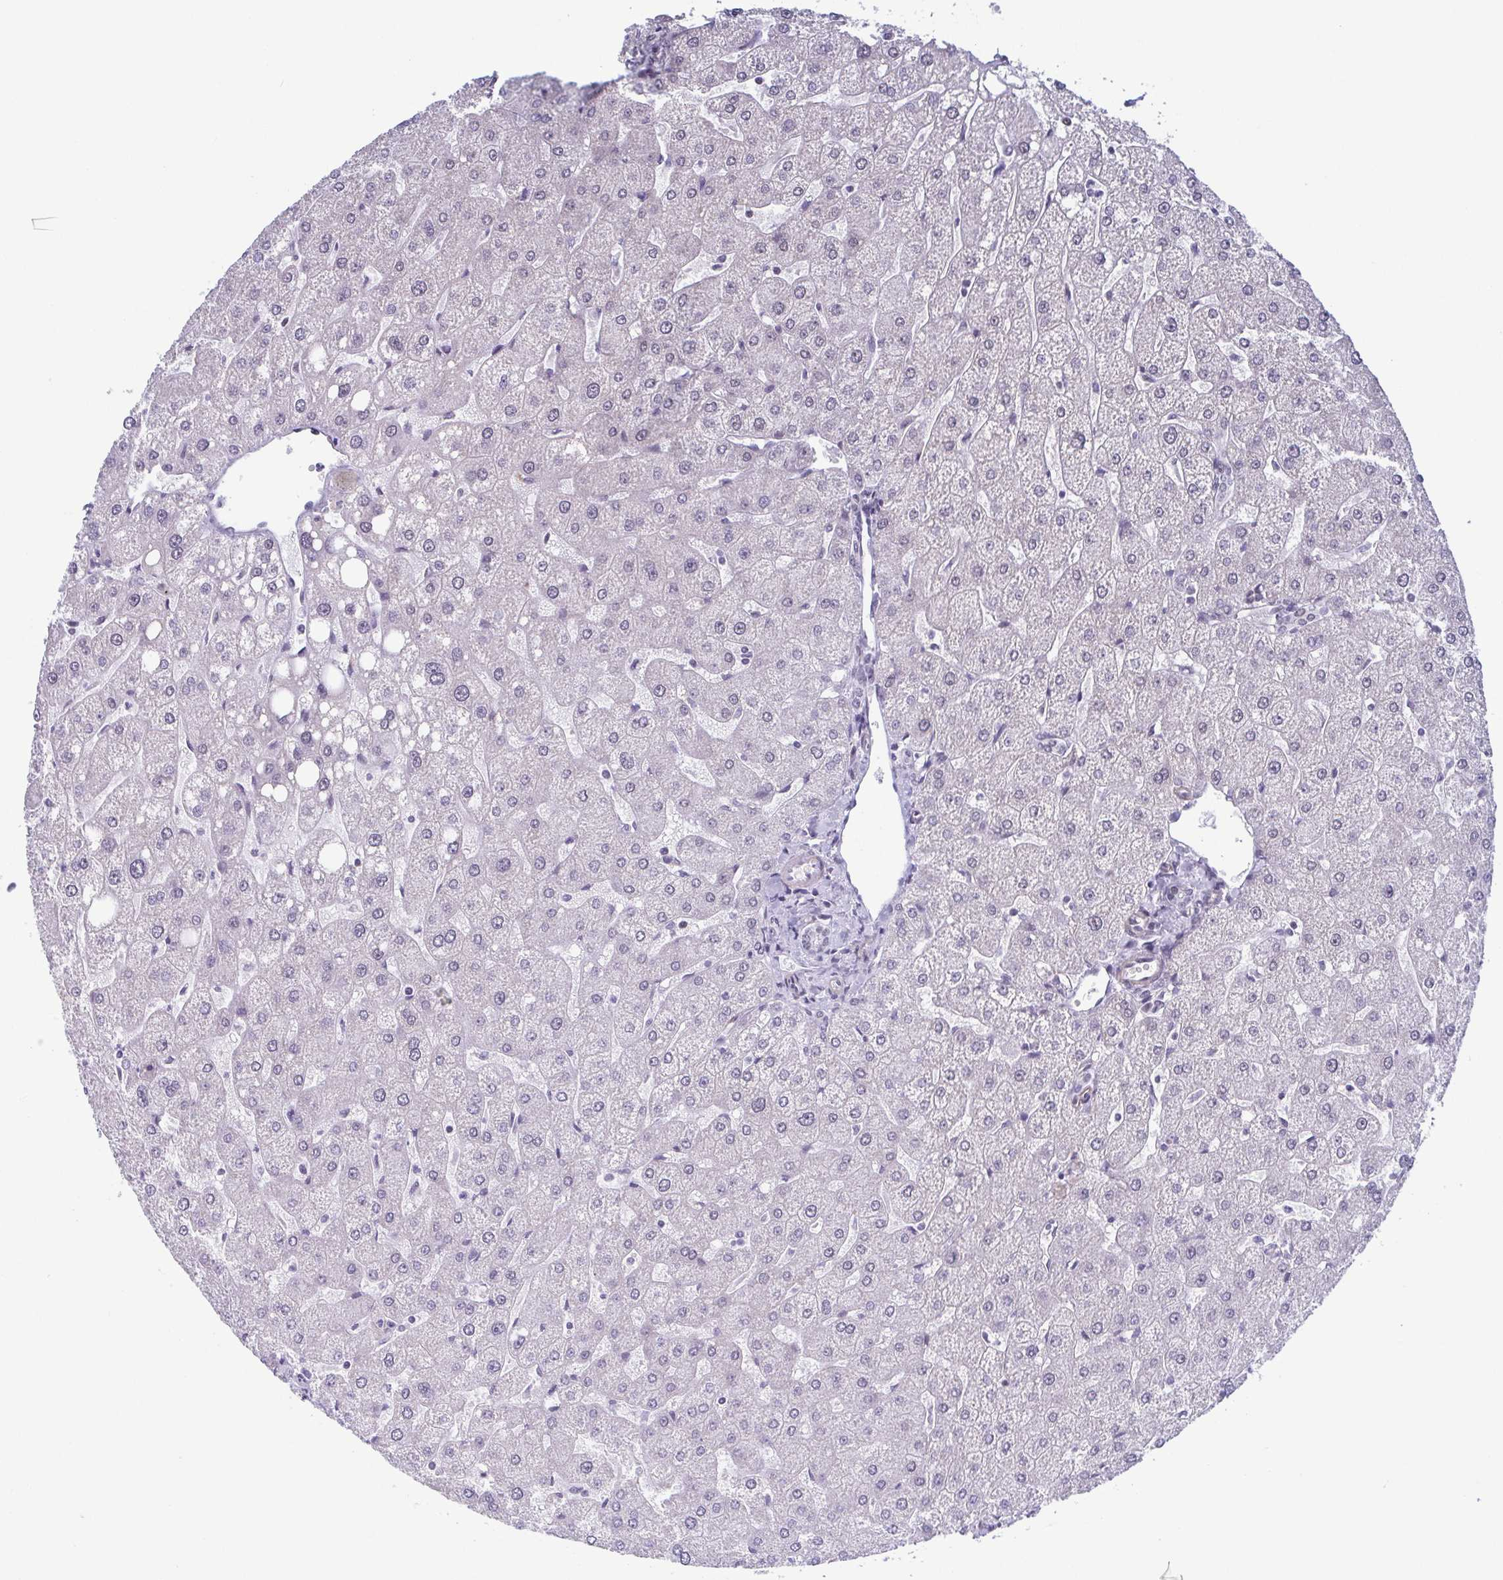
{"staining": {"intensity": "negative", "quantity": "none", "location": "none"}, "tissue": "liver", "cell_type": "Cholangiocytes", "image_type": "normal", "snomed": [{"axis": "morphology", "description": "Normal tissue, NOS"}, {"axis": "topography", "description": "Liver"}], "caption": "Histopathology image shows no significant protein positivity in cholangiocytes of benign liver. (Brightfield microscopy of DAB immunohistochemistry at high magnification).", "gene": "TMEM92", "patient": {"sex": "male", "age": 67}}